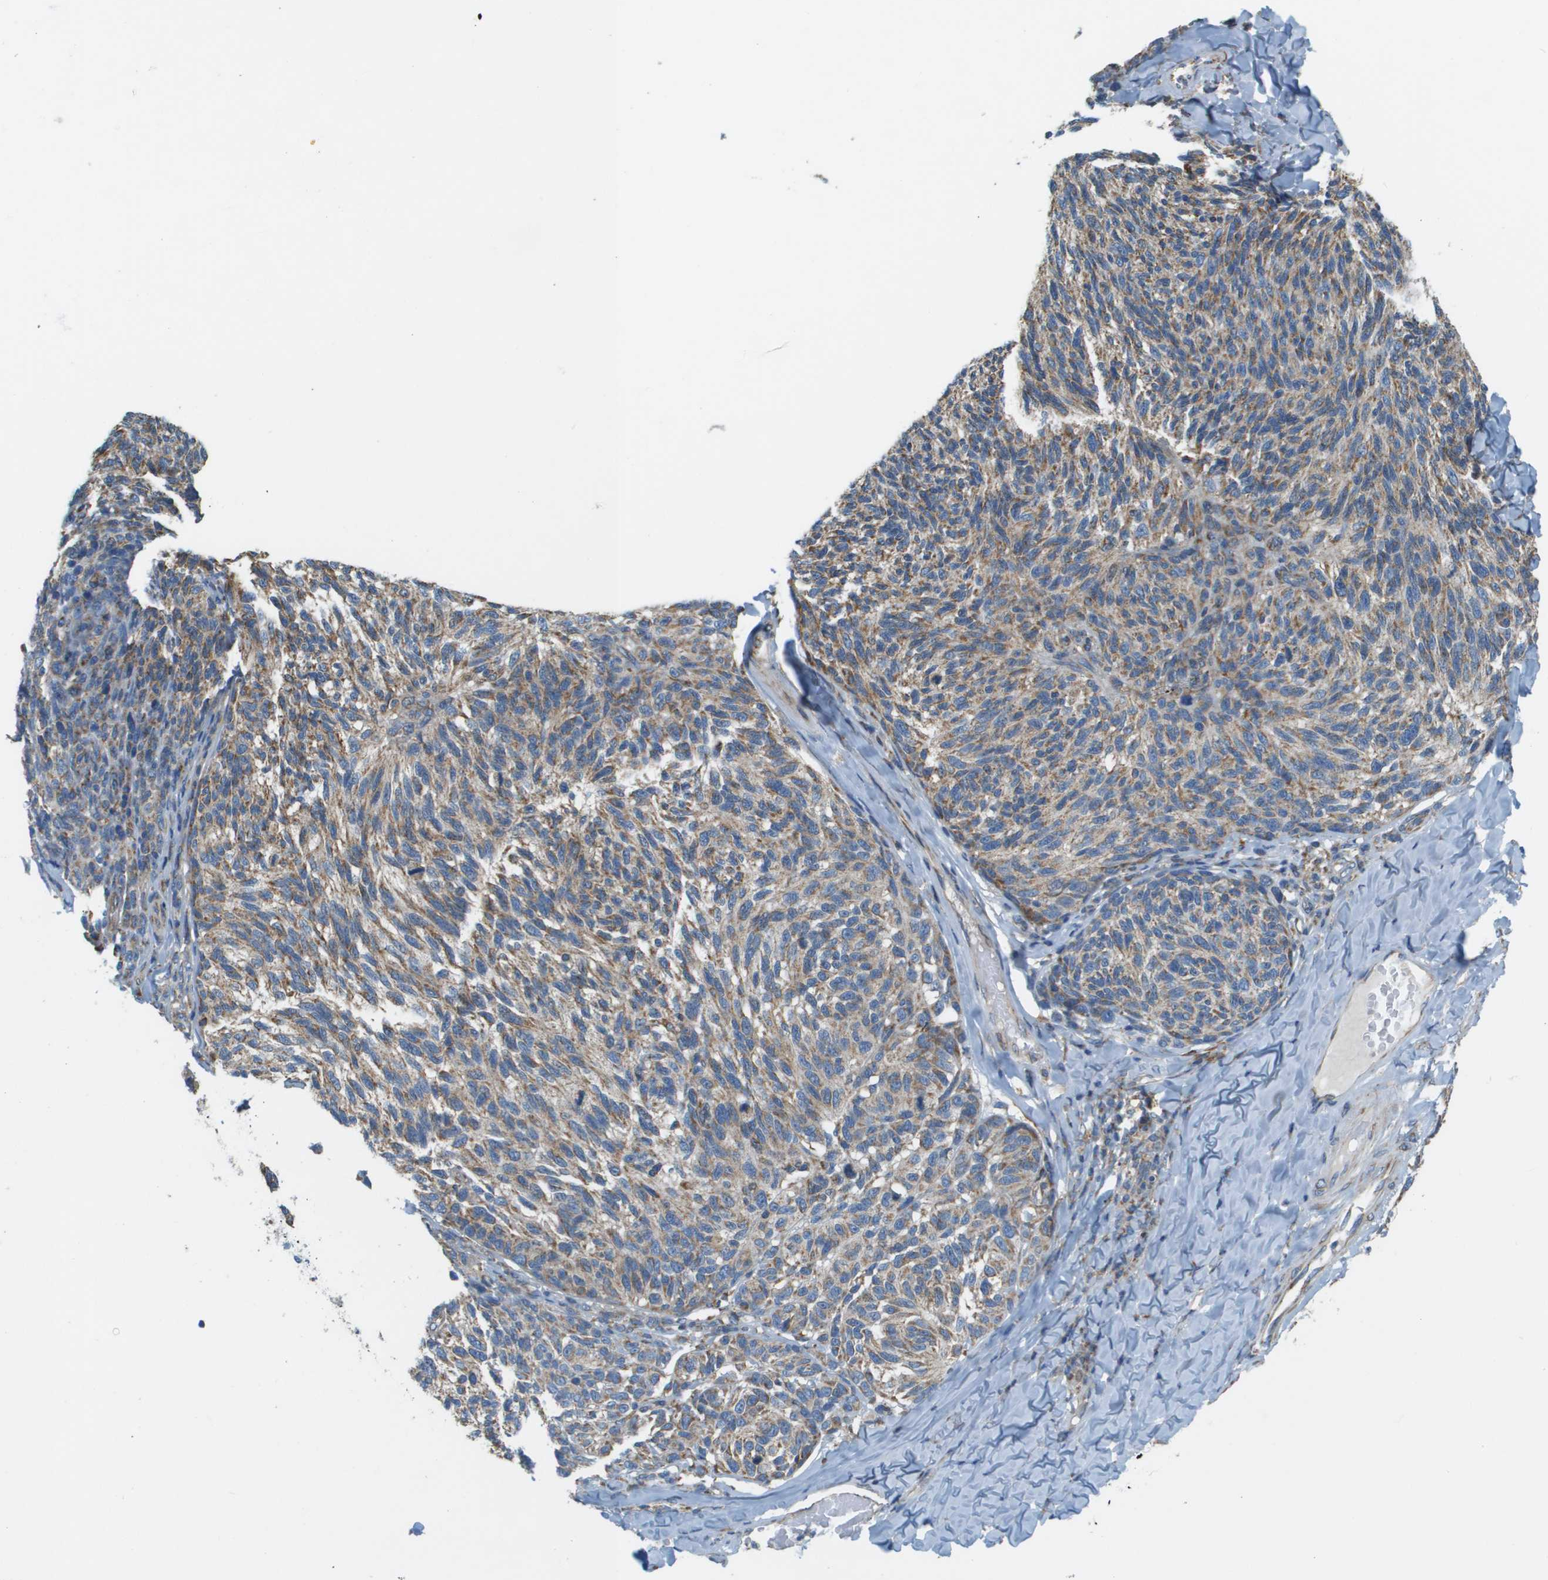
{"staining": {"intensity": "moderate", "quantity": ">75%", "location": "cytoplasmic/membranous"}, "tissue": "melanoma", "cell_type": "Tumor cells", "image_type": "cancer", "snomed": [{"axis": "morphology", "description": "Malignant melanoma, NOS"}, {"axis": "topography", "description": "Skin"}], "caption": "This is a micrograph of immunohistochemistry staining of melanoma, which shows moderate positivity in the cytoplasmic/membranous of tumor cells.", "gene": "TAOK3", "patient": {"sex": "female", "age": 73}}